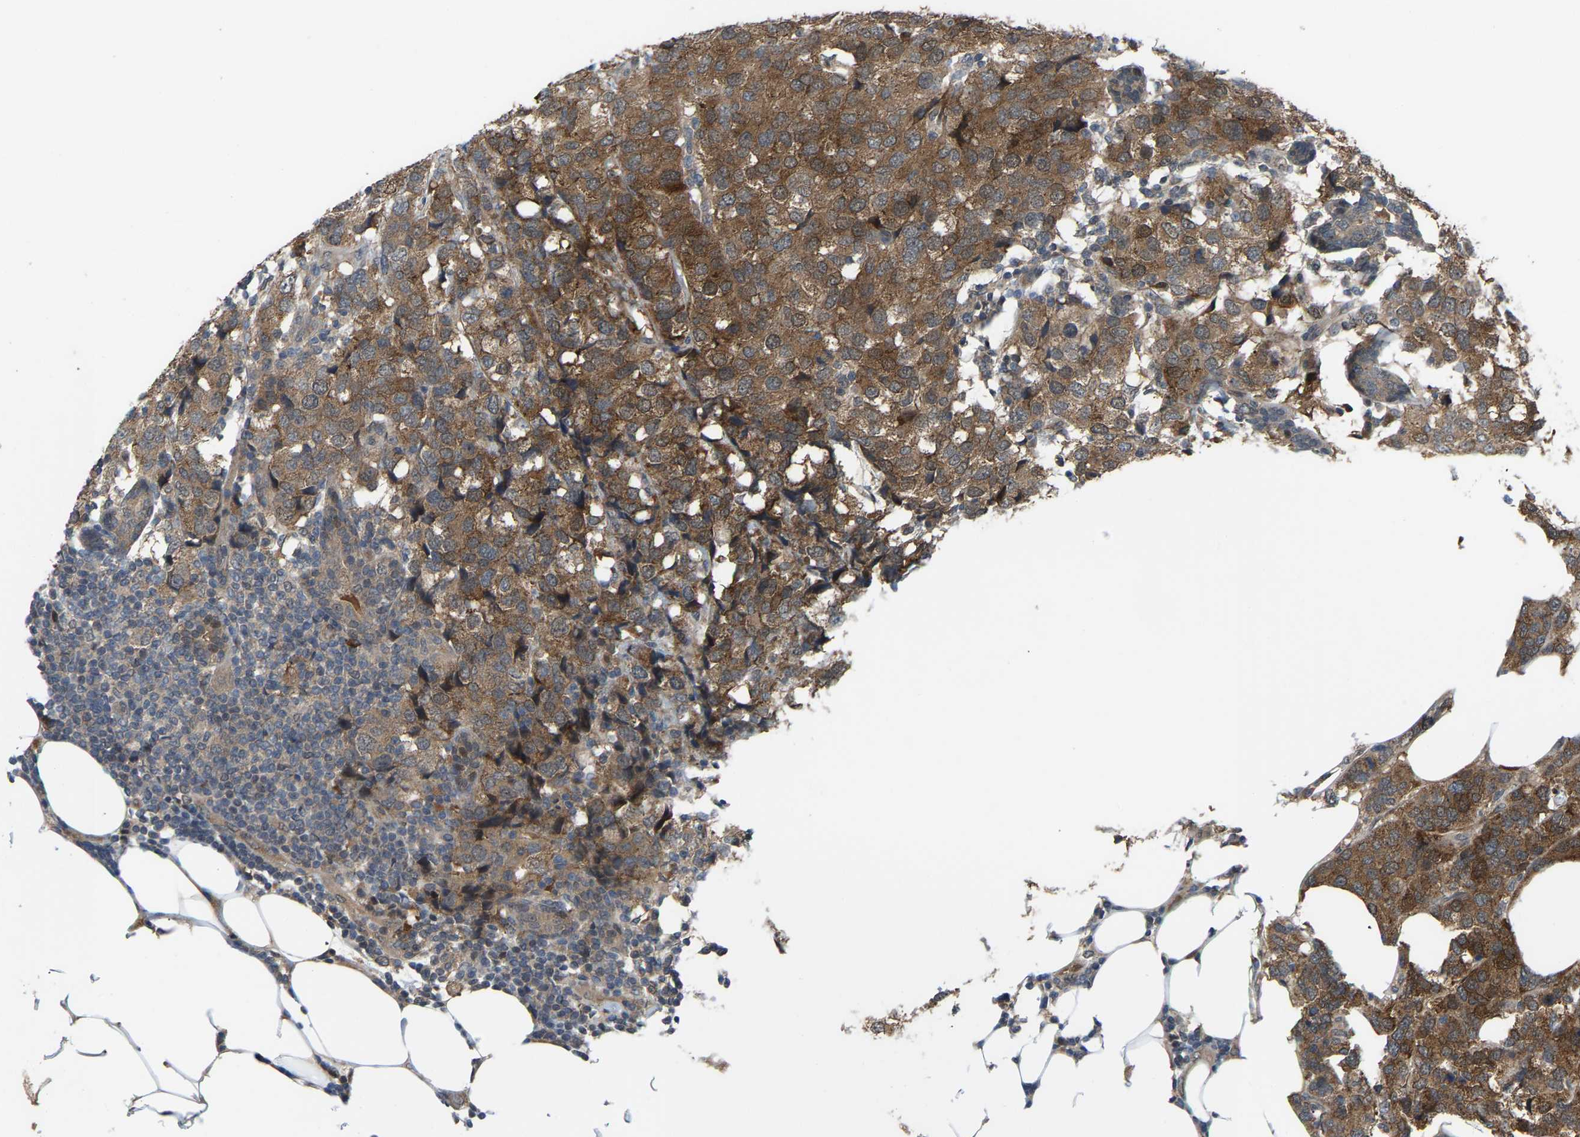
{"staining": {"intensity": "strong", "quantity": ">75%", "location": "cytoplasmic/membranous"}, "tissue": "breast cancer", "cell_type": "Tumor cells", "image_type": "cancer", "snomed": [{"axis": "morphology", "description": "Lobular carcinoma"}, {"axis": "topography", "description": "Breast"}], "caption": "Immunohistochemical staining of breast cancer demonstrates high levels of strong cytoplasmic/membranous expression in approximately >75% of tumor cells.", "gene": "CROT", "patient": {"sex": "female", "age": 59}}